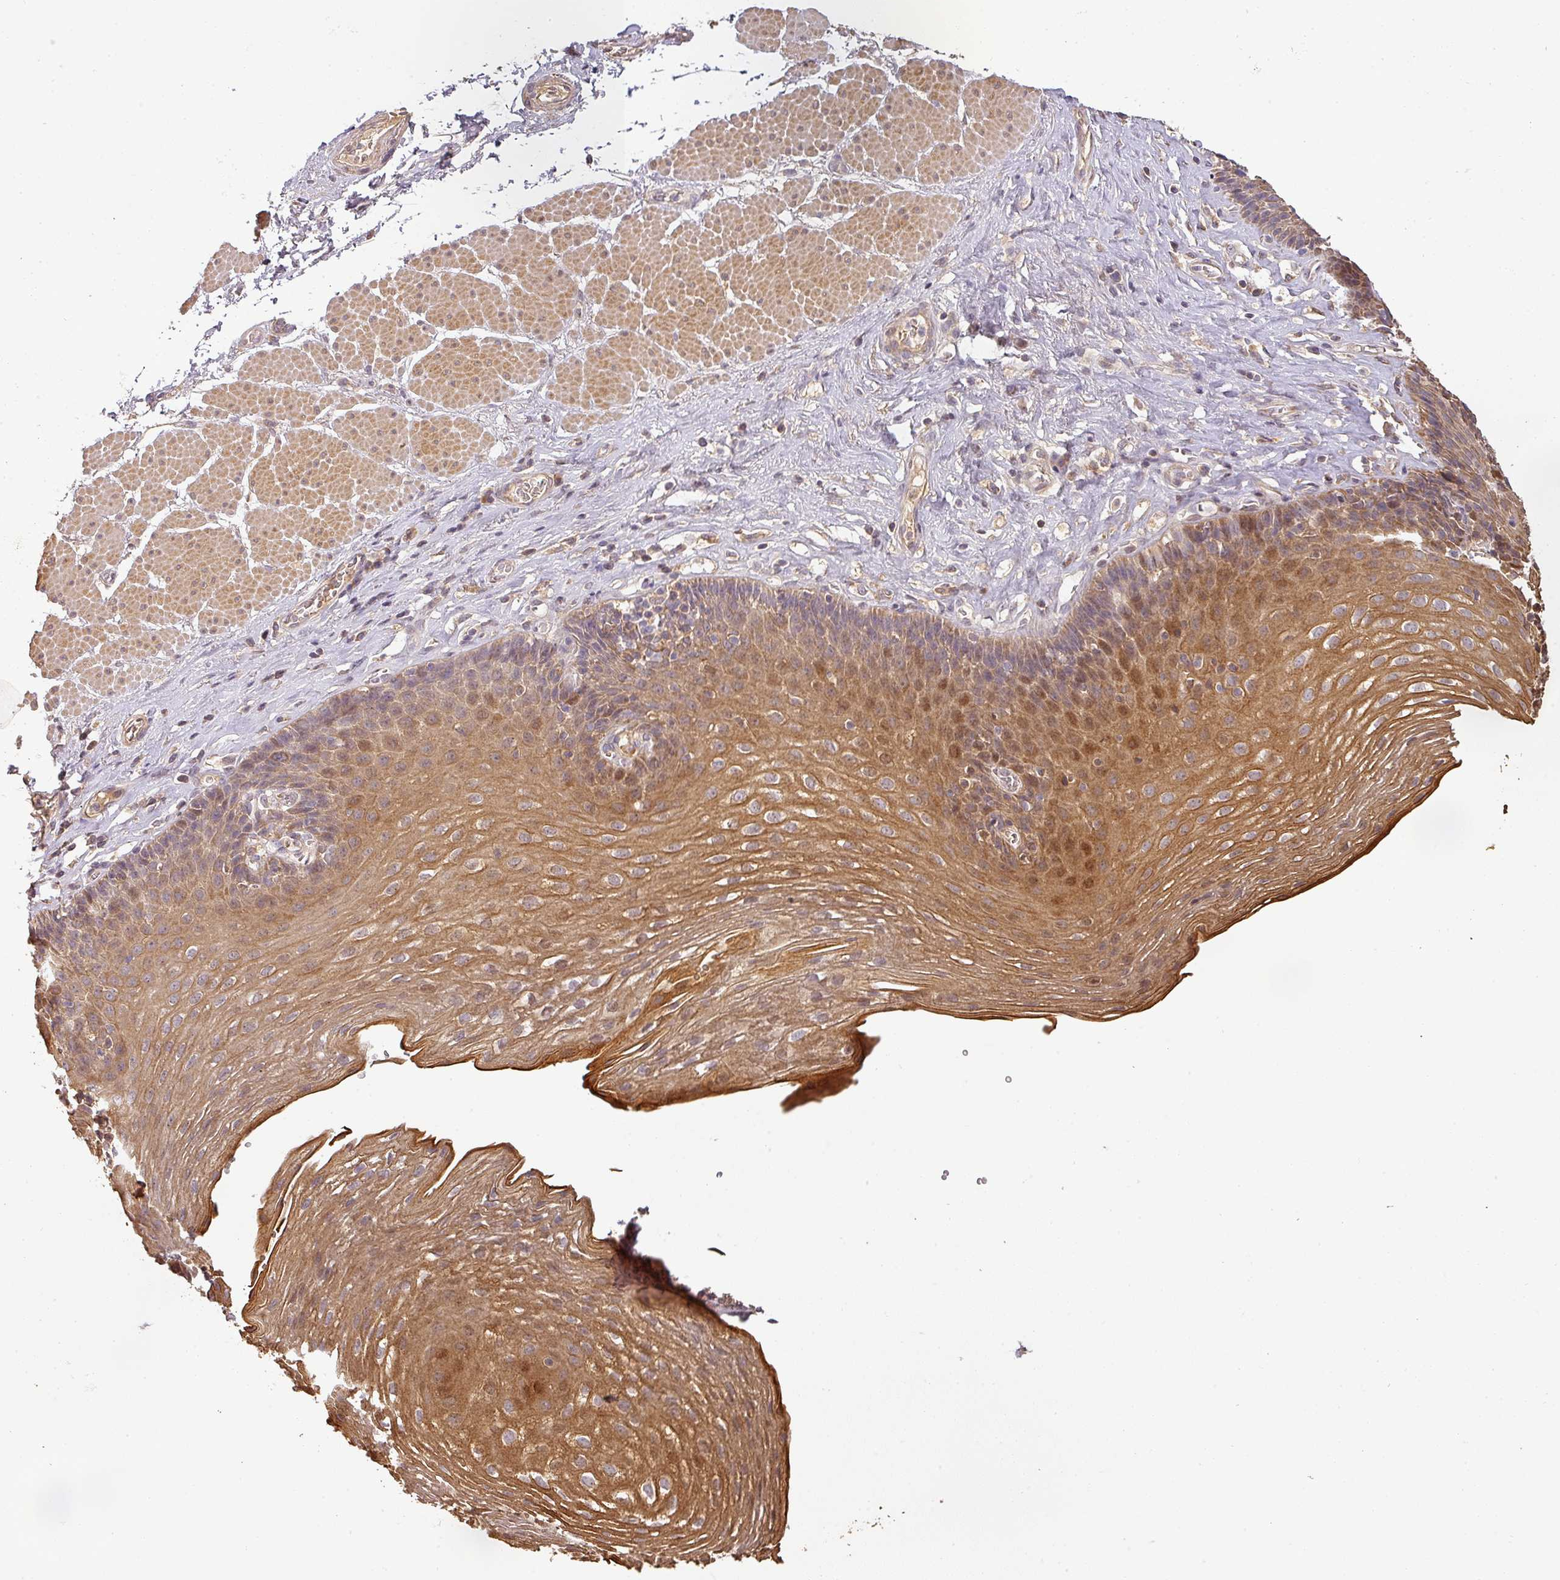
{"staining": {"intensity": "moderate", "quantity": ">75%", "location": "cytoplasmic/membranous,nuclear"}, "tissue": "esophagus", "cell_type": "Squamous epithelial cells", "image_type": "normal", "snomed": [{"axis": "morphology", "description": "Normal tissue, NOS"}, {"axis": "topography", "description": "Esophagus"}], "caption": "Immunohistochemistry (IHC) of normal human esophagus reveals medium levels of moderate cytoplasmic/membranous,nuclear positivity in about >75% of squamous epithelial cells.", "gene": "BPIFB3", "patient": {"sex": "female", "age": 66}}